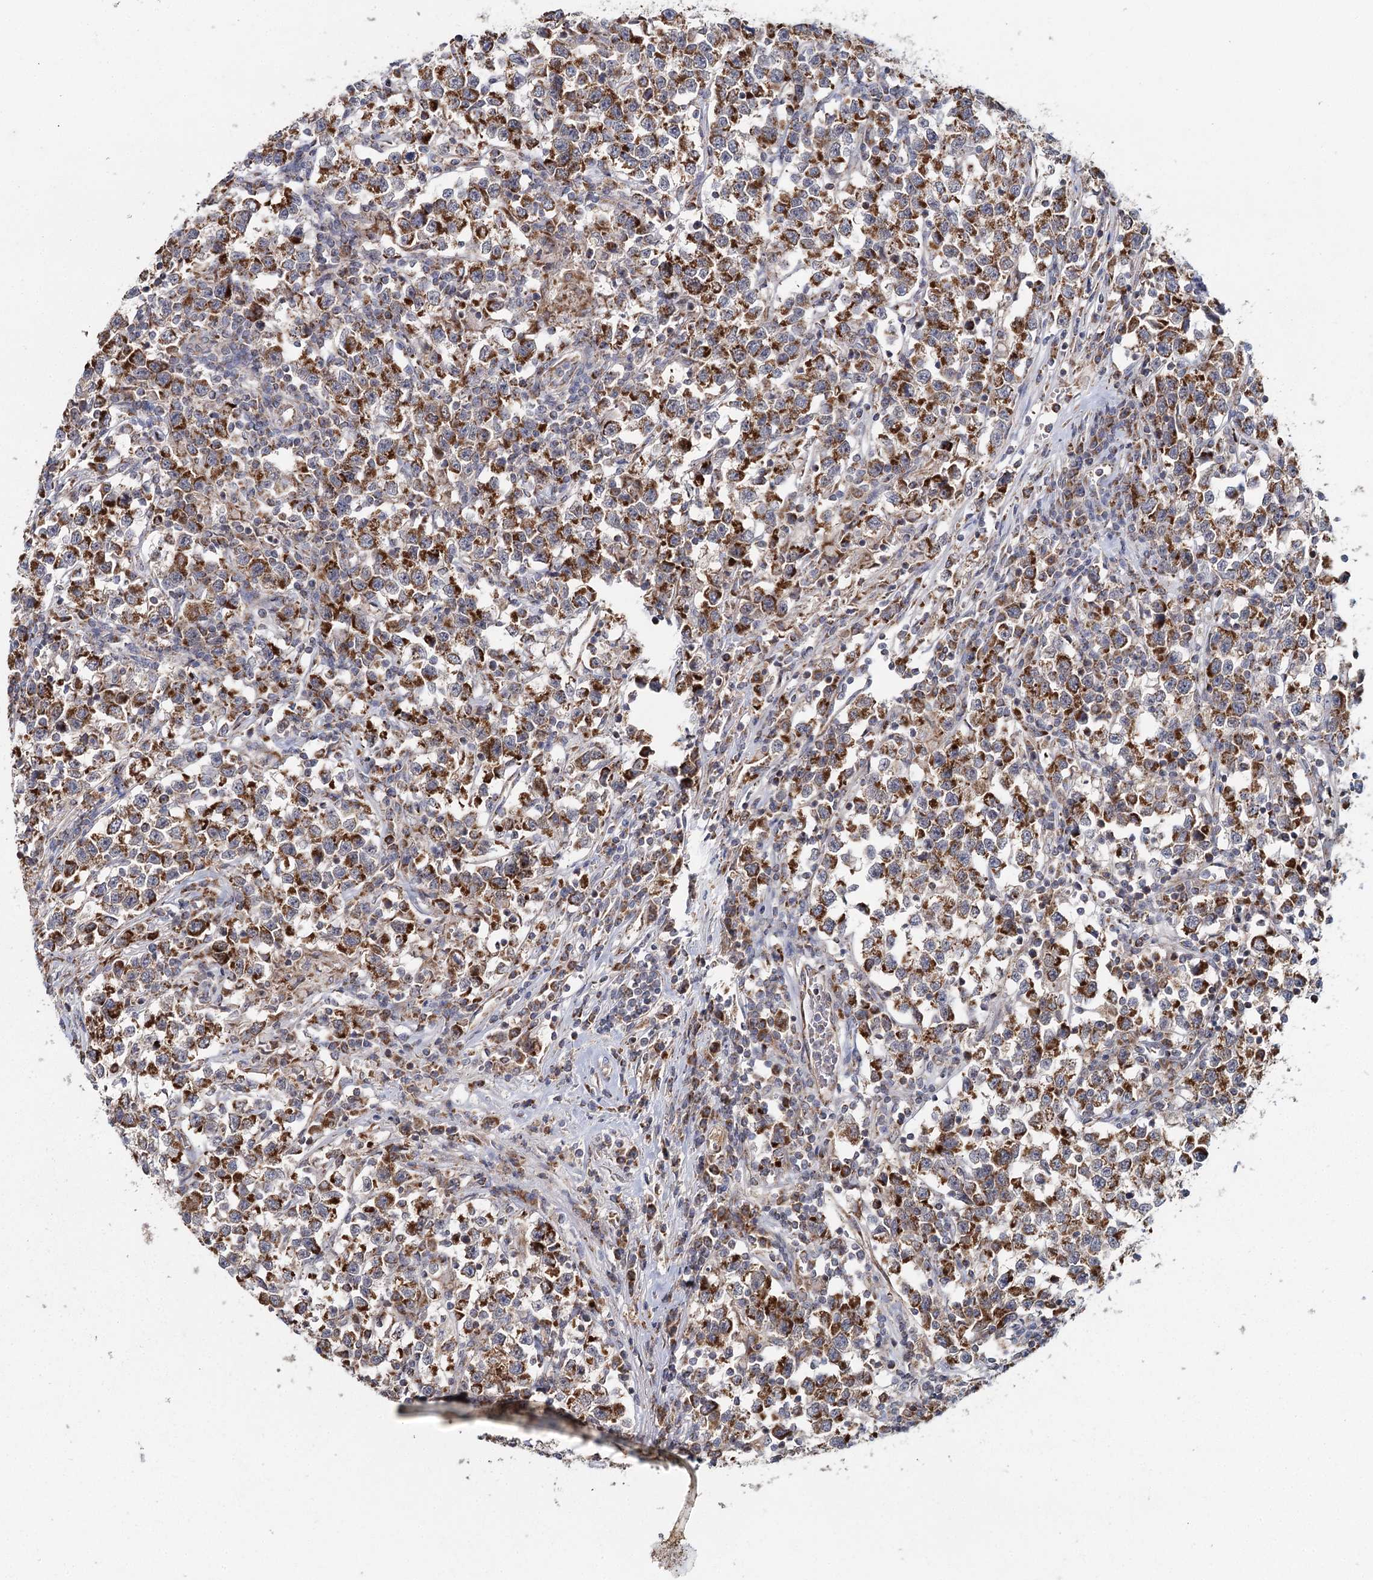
{"staining": {"intensity": "strong", "quantity": ">75%", "location": "cytoplasmic/membranous"}, "tissue": "testis cancer", "cell_type": "Tumor cells", "image_type": "cancer", "snomed": [{"axis": "morphology", "description": "Normal tissue, NOS"}, {"axis": "morphology", "description": "Seminoma, NOS"}, {"axis": "topography", "description": "Testis"}], "caption": "Protein analysis of testis seminoma tissue reveals strong cytoplasmic/membranous expression in about >75% of tumor cells.", "gene": "MRPL44", "patient": {"sex": "male", "age": 43}}